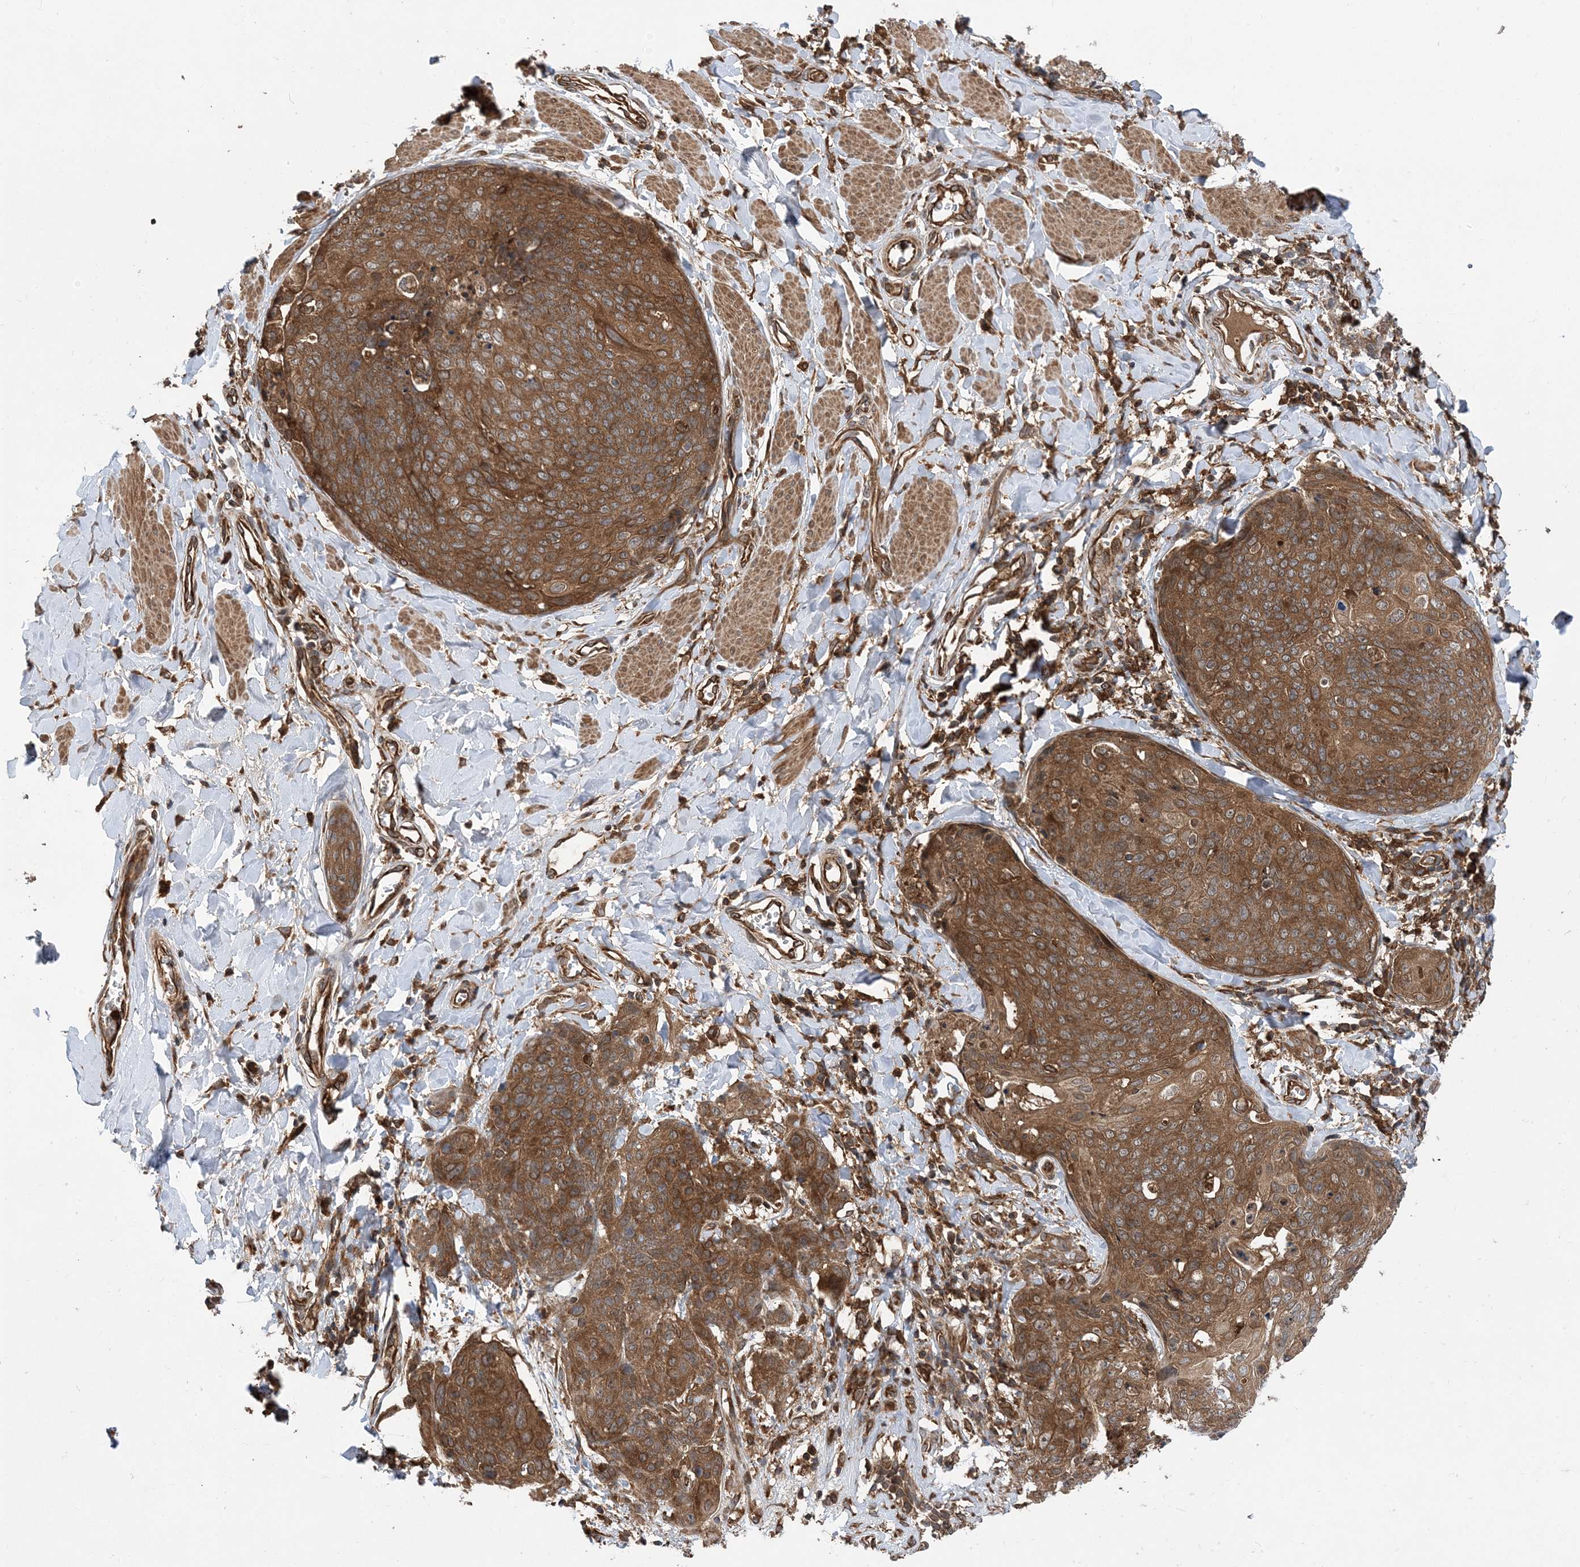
{"staining": {"intensity": "strong", "quantity": ">75%", "location": "cytoplasmic/membranous"}, "tissue": "skin cancer", "cell_type": "Tumor cells", "image_type": "cancer", "snomed": [{"axis": "morphology", "description": "Squamous cell carcinoma, NOS"}, {"axis": "topography", "description": "Skin"}, {"axis": "topography", "description": "Vulva"}], "caption": "A micrograph showing strong cytoplasmic/membranous expression in about >75% of tumor cells in skin cancer (squamous cell carcinoma), as visualized by brown immunohistochemical staining.", "gene": "ATG3", "patient": {"sex": "female", "age": 85}}